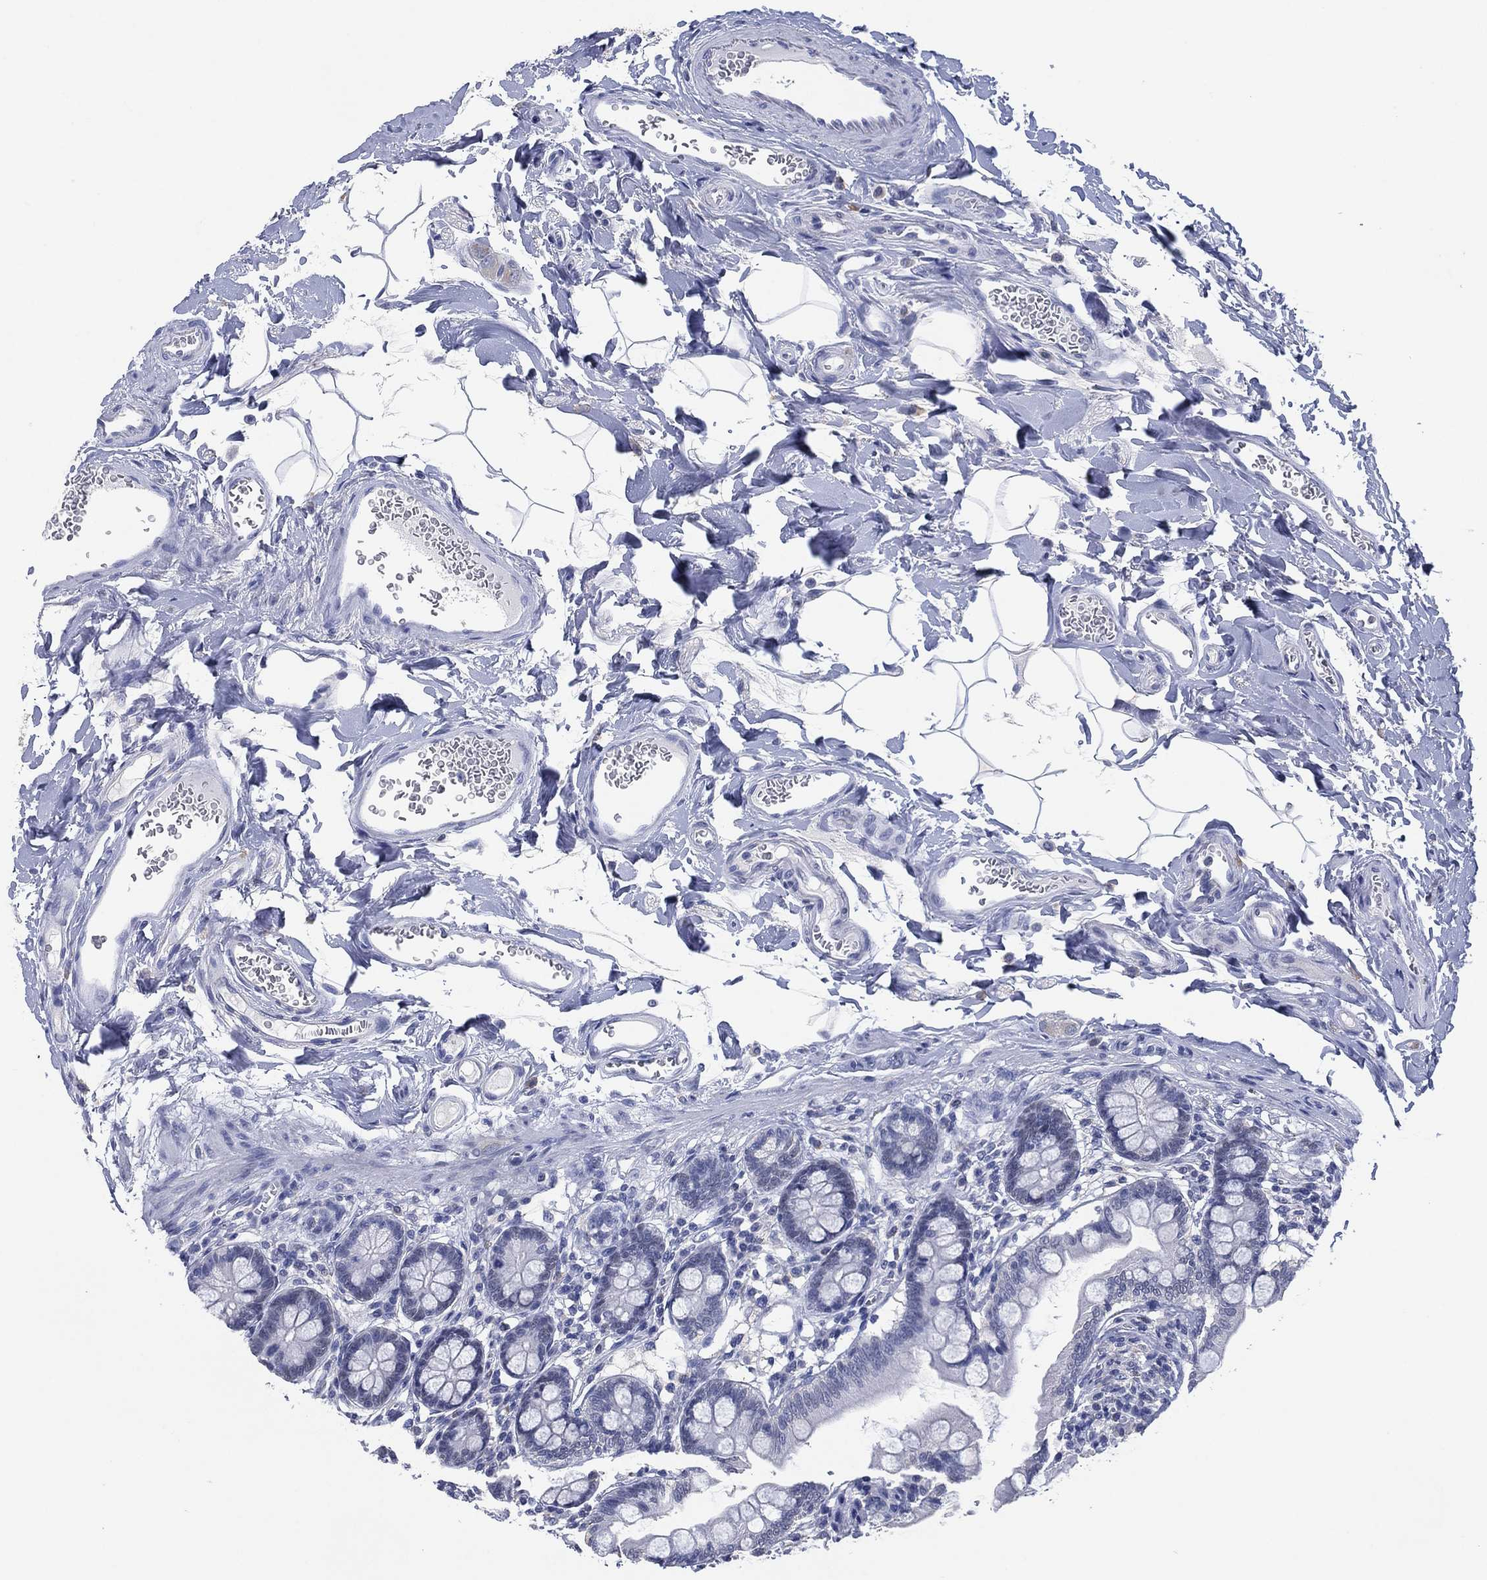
{"staining": {"intensity": "negative", "quantity": "none", "location": "none"}, "tissue": "small intestine", "cell_type": "Glandular cells", "image_type": "normal", "snomed": [{"axis": "morphology", "description": "Normal tissue, NOS"}, {"axis": "topography", "description": "Small intestine"}], "caption": "Immunohistochemical staining of benign human small intestine demonstrates no significant staining in glandular cells.", "gene": "FSCN2", "patient": {"sex": "female", "age": 56}}